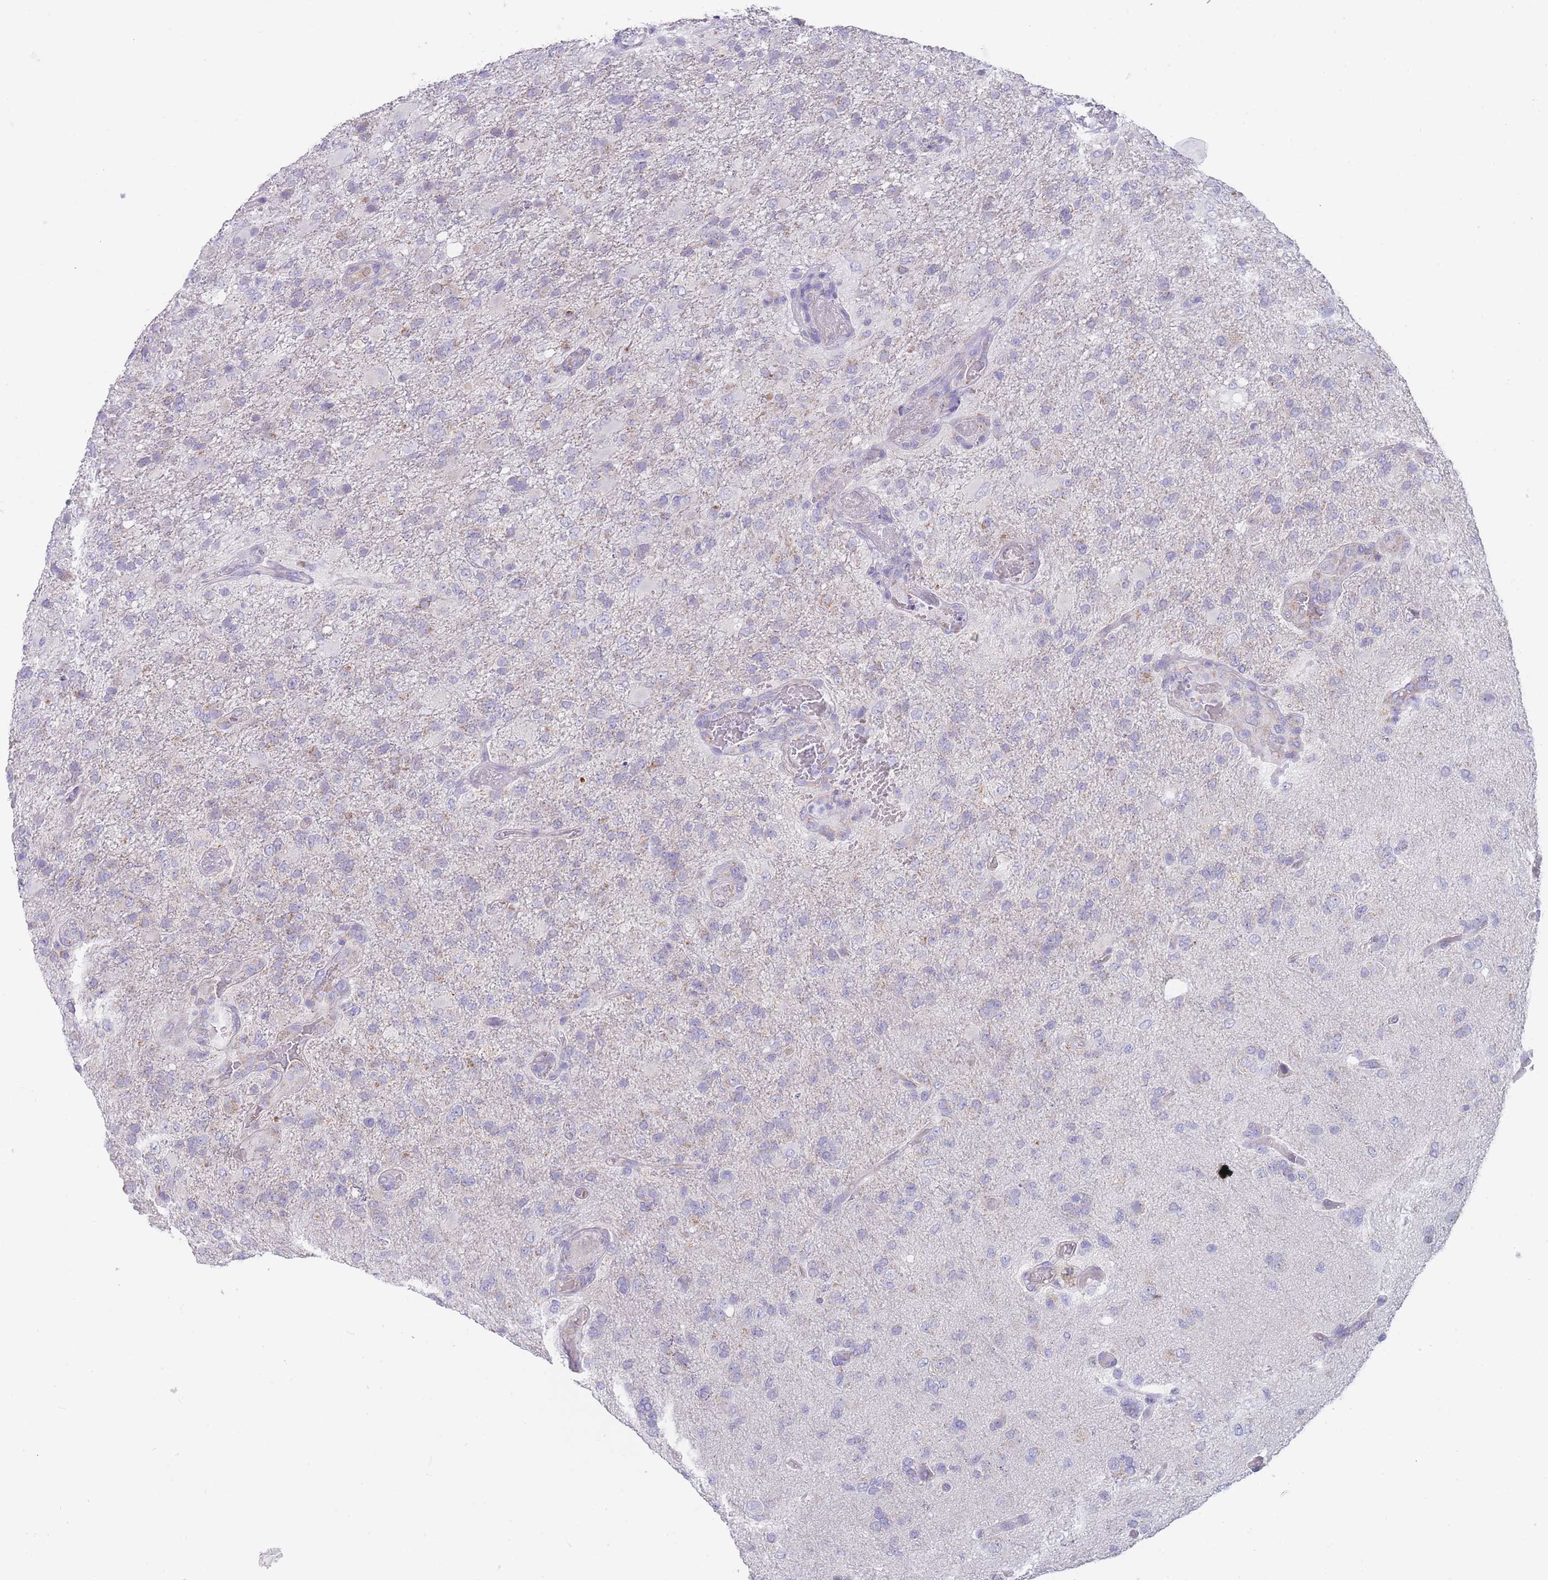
{"staining": {"intensity": "negative", "quantity": "none", "location": "none"}, "tissue": "glioma", "cell_type": "Tumor cells", "image_type": "cancer", "snomed": [{"axis": "morphology", "description": "Glioma, malignant, High grade"}, {"axis": "topography", "description": "Brain"}], "caption": "A high-resolution image shows immunohistochemistry staining of malignant glioma (high-grade), which exhibits no significant expression in tumor cells. (DAB immunohistochemistry (IHC), high magnification).", "gene": "MRPS14", "patient": {"sex": "female", "age": 74}}